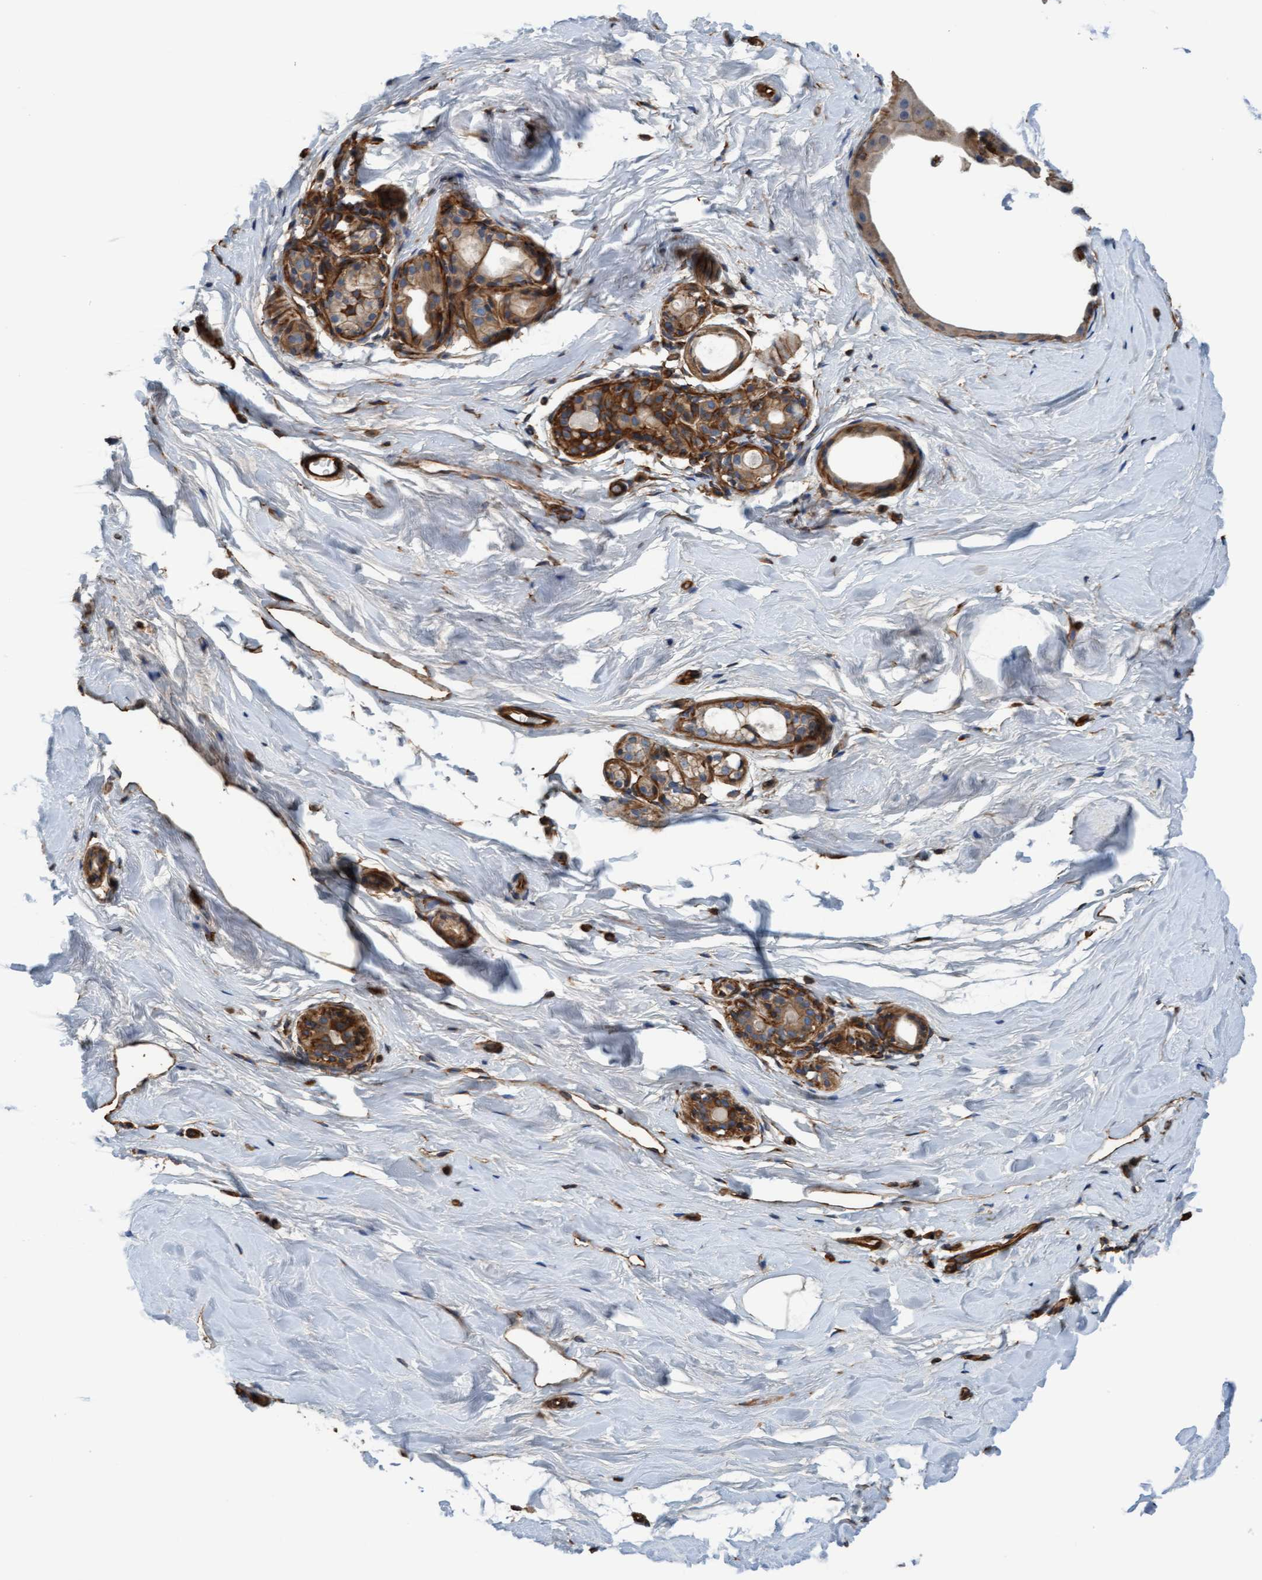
{"staining": {"intensity": "moderate", "quantity": ">75%", "location": "cytoplasmic/membranous"}, "tissue": "breast", "cell_type": "Adipocytes", "image_type": "normal", "snomed": [{"axis": "morphology", "description": "Normal tissue, NOS"}, {"axis": "topography", "description": "Breast"}], "caption": "The immunohistochemical stain shows moderate cytoplasmic/membranous expression in adipocytes of normal breast.", "gene": "STXBP4", "patient": {"sex": "female", "age": 62}}